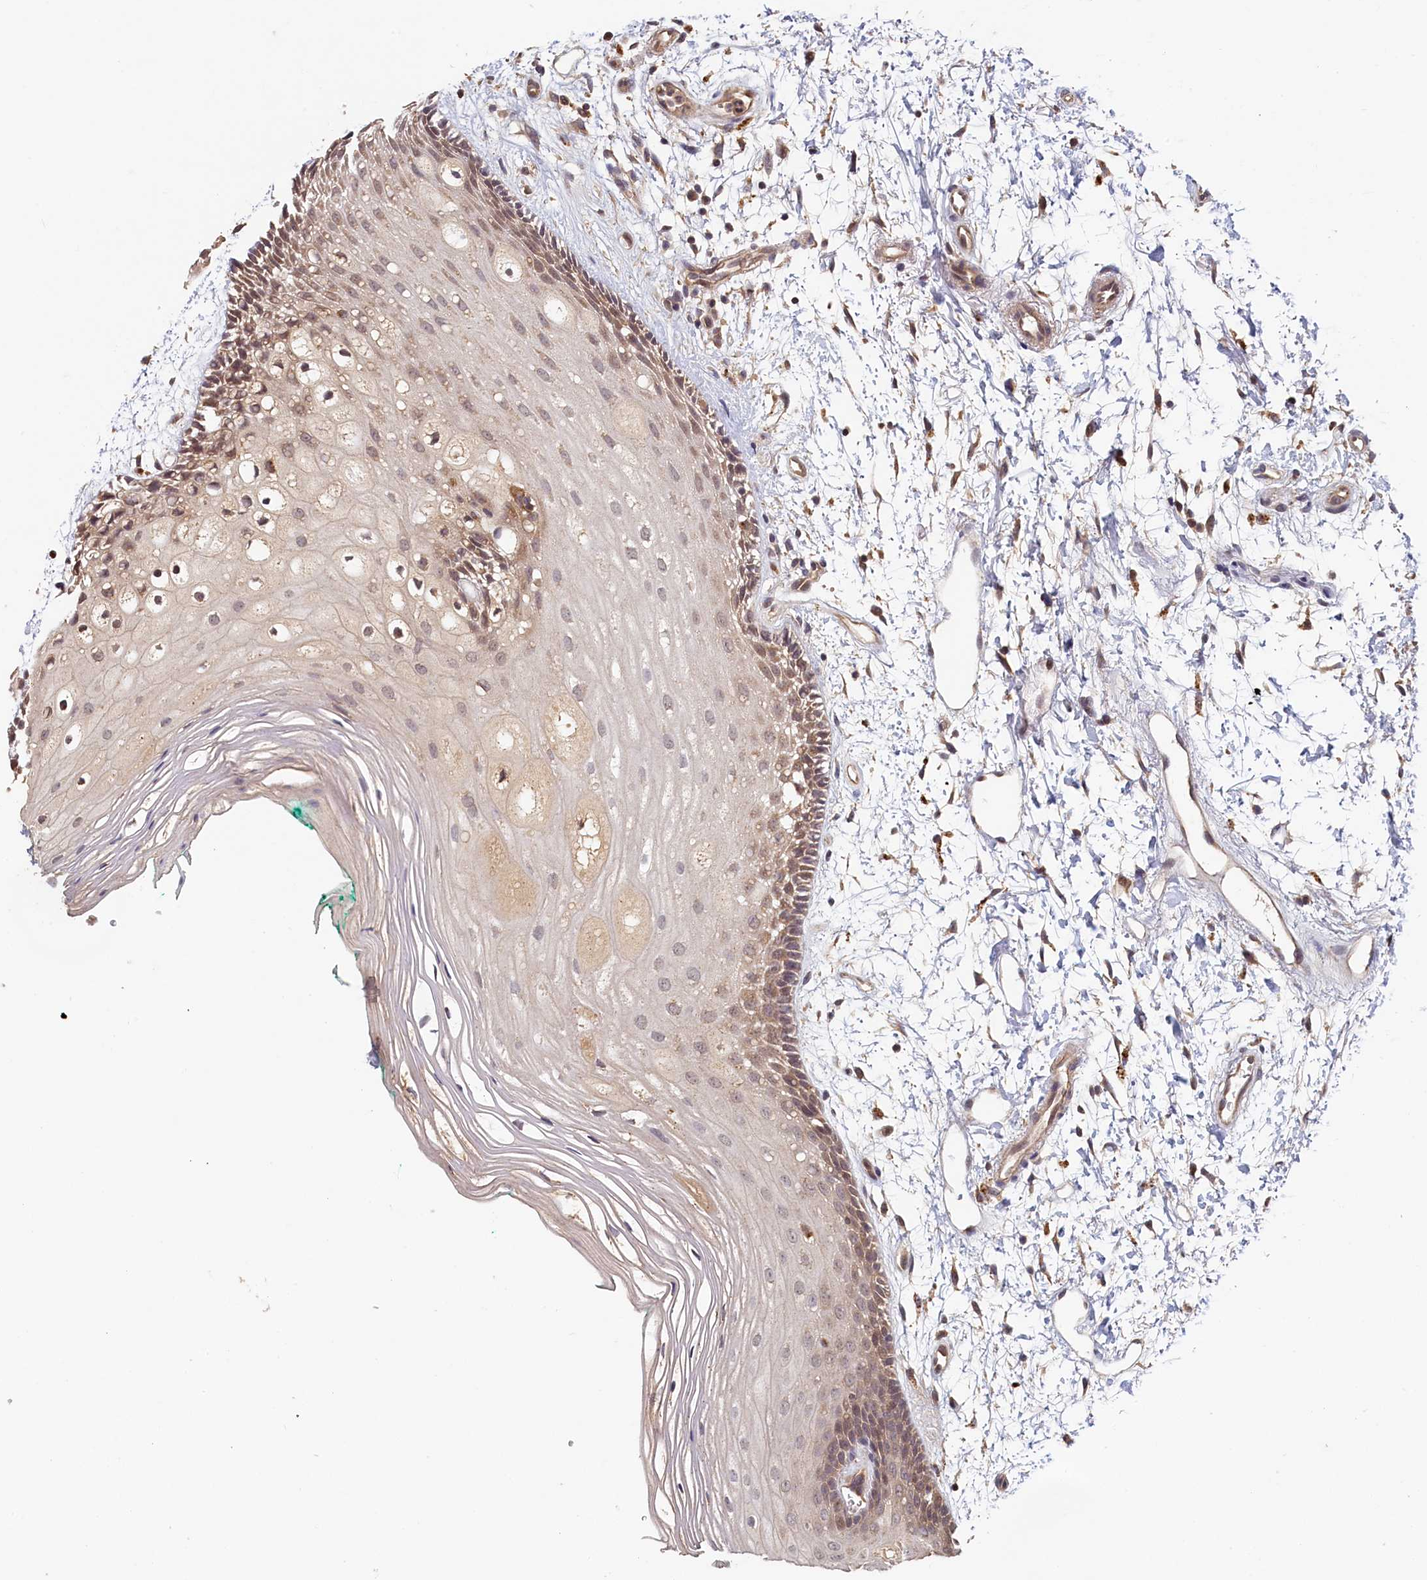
{"staining": {"intensity": "moderate", "quantity": "<25%", "location": "cytoplasmic/membranous,nuclear"}, "tissue": "oral mucosa", "cell_type": "Squamous epithelial cells", "image_type": "normal", "snomed": [{"axis": "morphology", "description": "Normal tissue, NOS"}, {"axis": "topography", "description": "Skeletal muscle"}, {"axis": "topography", "description": "Oral tissue"}, {"axis": "topography", "description": "Peripheral nerve tissue"}], "caption": "Immunohistochemical staining of normal human oral mucosa demonstrates moderate cytoplasmic/membranous,nuclear protein positivity in approximately <25% of squamous epithelial cells.", "gene": "NUBP2", "patient": {"sex": "female", "age": 84}}